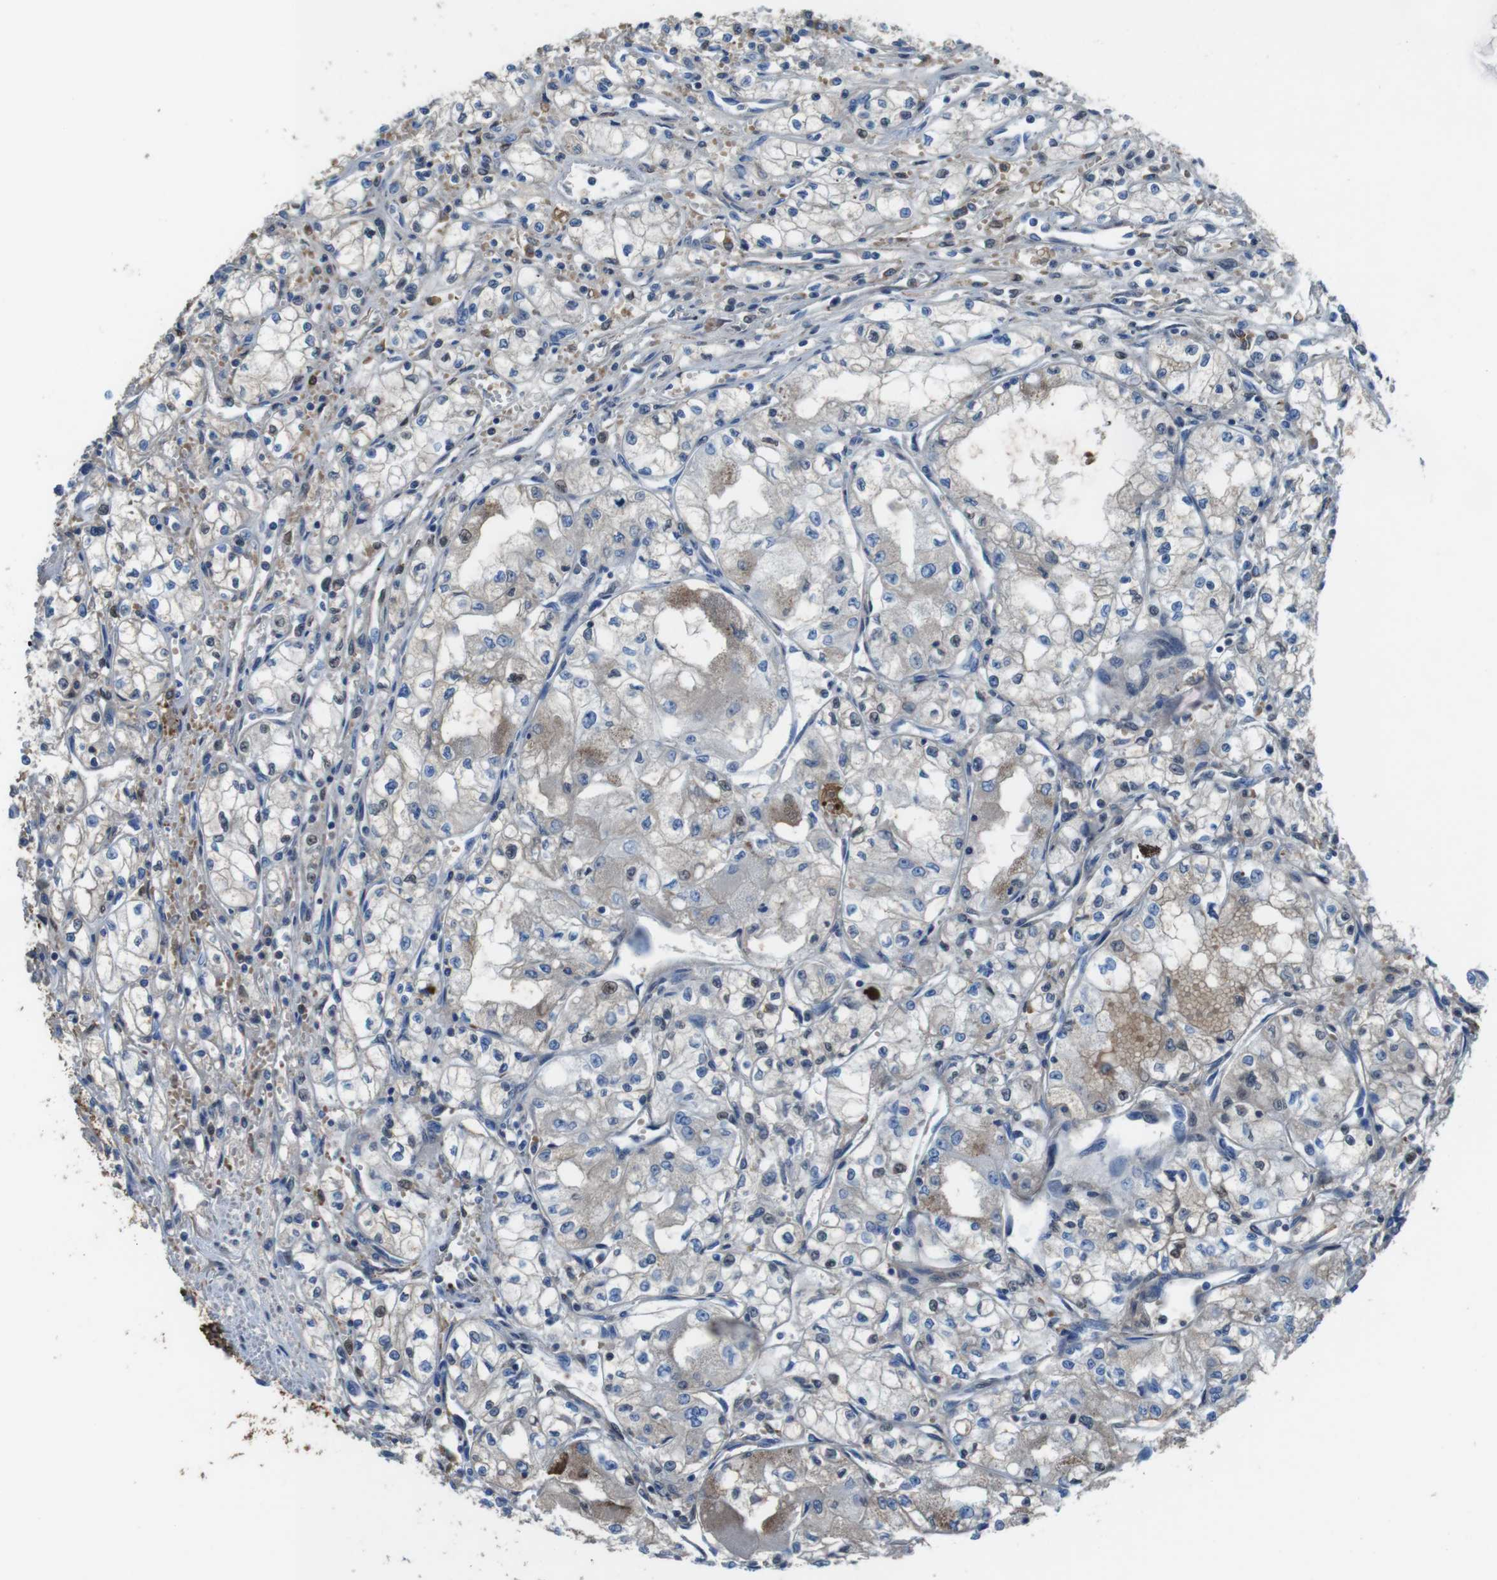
{"staining": {"intensity": "weak", "quantity": "<25%", "location": "cytoplasmic/membranous,nuclear"}, "tissue": "renal cancer", "cell_type": "Tumor cells", "image_type": "cancer", "snomed": [{"axis": "morphology", "description": "Normal tissue, NOS"}, {"axis": "morphology", "description": "Adenocarcinoma, NOS"}, {"axis": "topography", "description": "Kidney"}], "caption": "The histopathology image demonstrates no significant expression in tumor cells of renal cancer (adenocarcinoma).", "gene": "TMPRSS15", "patient": {"sex": "male", "age": 59}}